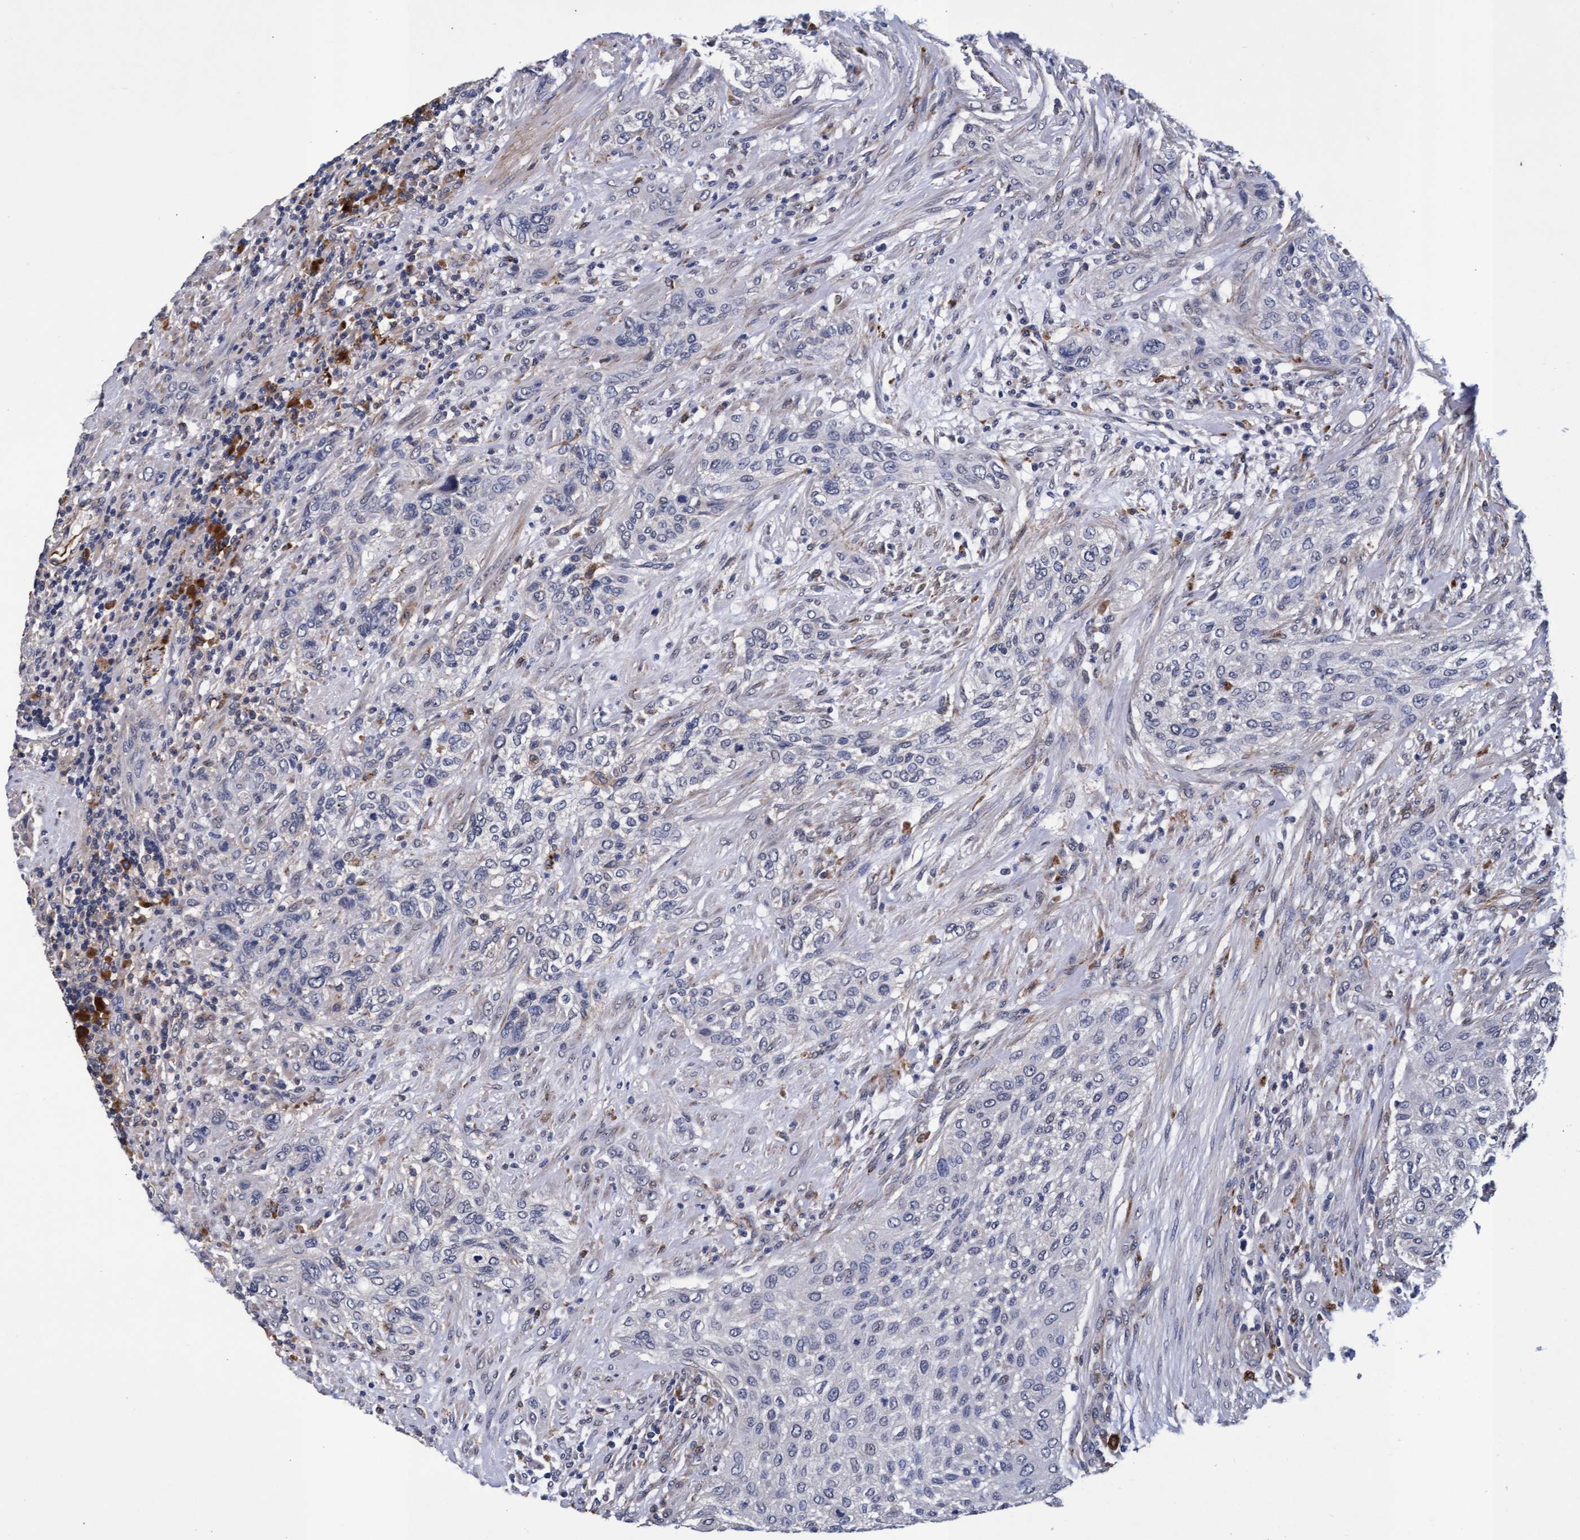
{"staining": {"intensity": "negative", "quantity": "none", "location": "none"}, "tissue": "urothelial cancer", "cell_type": "Tumor cells", "image_type": "cancer", "snomed": [{"axis": "morphology", "description": "Urothelial carcinoma, Low grade"}, {"axis": "morphology", "description": "Urothelial carcinoma, High grade"}, {"axis": "topography", "description": "Urinary bladder"}], "caption": "Tumor cells show no significant staining in urothelial cancer.", "gene": "CPQ", "patient": {"sex": "male", "age": 35}}